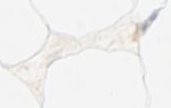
{"staining": {"intensity": "negative", "quantity": "none", "location": "none"}, "tissue": "adipose tissue", "cell_type": "Adipocytes", "image_type": "normal", "snomed": [{"axis": "morphology", "description": "Normal tissue, NOS"}, {"axis": "morphology", "description": "Duct carcinoma"}, {"axis": "topography", "description": "Breast"}, {"axis": "topography", "description": "Adipose tissue"}], "caption": "This histopathology image is of normal adipose tissue stained with immunohistochemistry (IHC) to label a protein in brown with the nuclei are counter-stained blue. There is no expression in adipocytes.", "gene": "LHFPL1", "patient": {"sex": "female", "age": 37}}